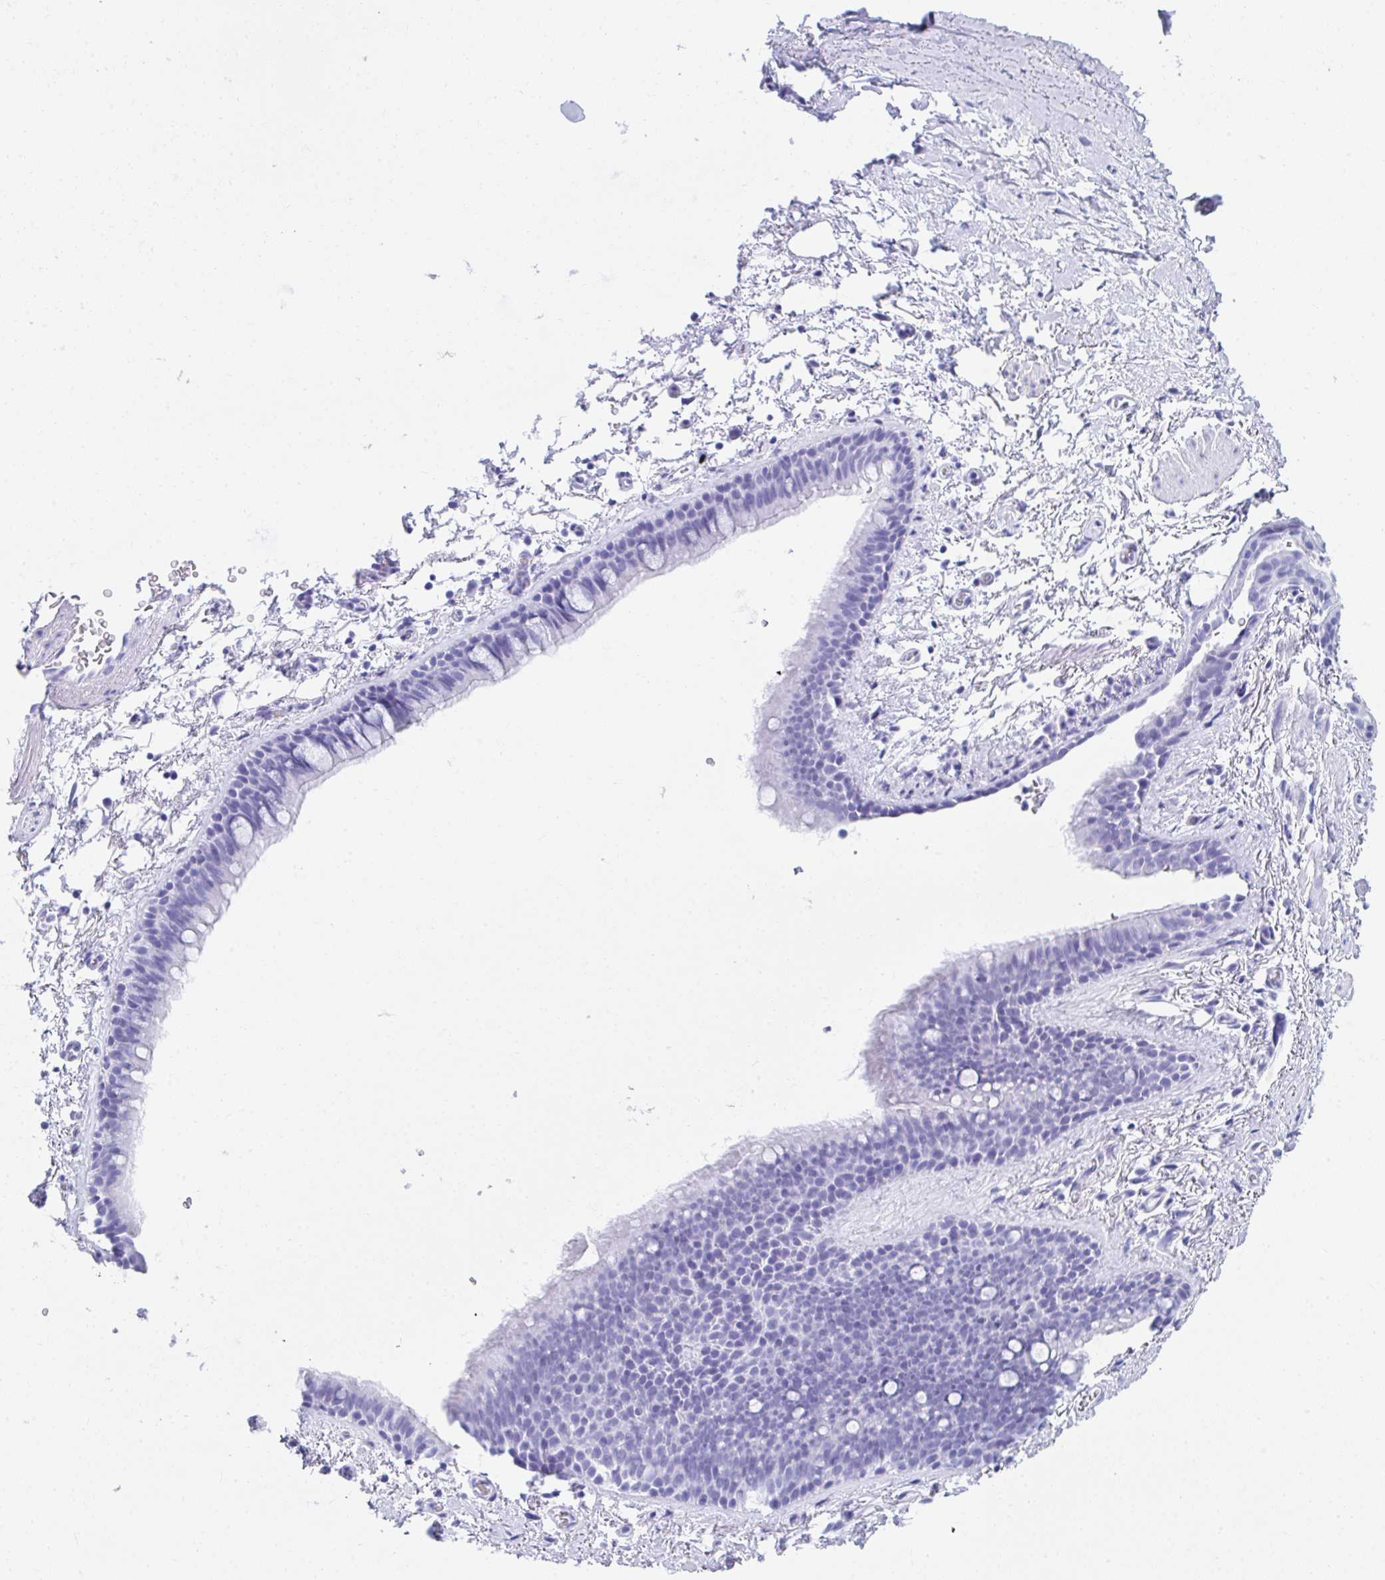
{"staining": {"intensity": "negative", "quantity": "none", "location": "none"}, "tissue": "adipose tissue", "cell_type": "Adipocytes", "image_type": "normal", "snomed": [{"axis": "morphology", "description": "Normal tissue, NOS"}, {"axis": "topography", "description": "Lymph node"}, {"axis": "topography", "description": "Cartilage tissue"}, {"axis": "topography", "description": "Bronchus"}], "caption": "A high-resolution micrograph shows immunohistochemistry staining of benign adipose tissue, which reveals no significant expression in adipocytes.", "gene": "CD7", "patient": {"sex": "female", "age": 70}}